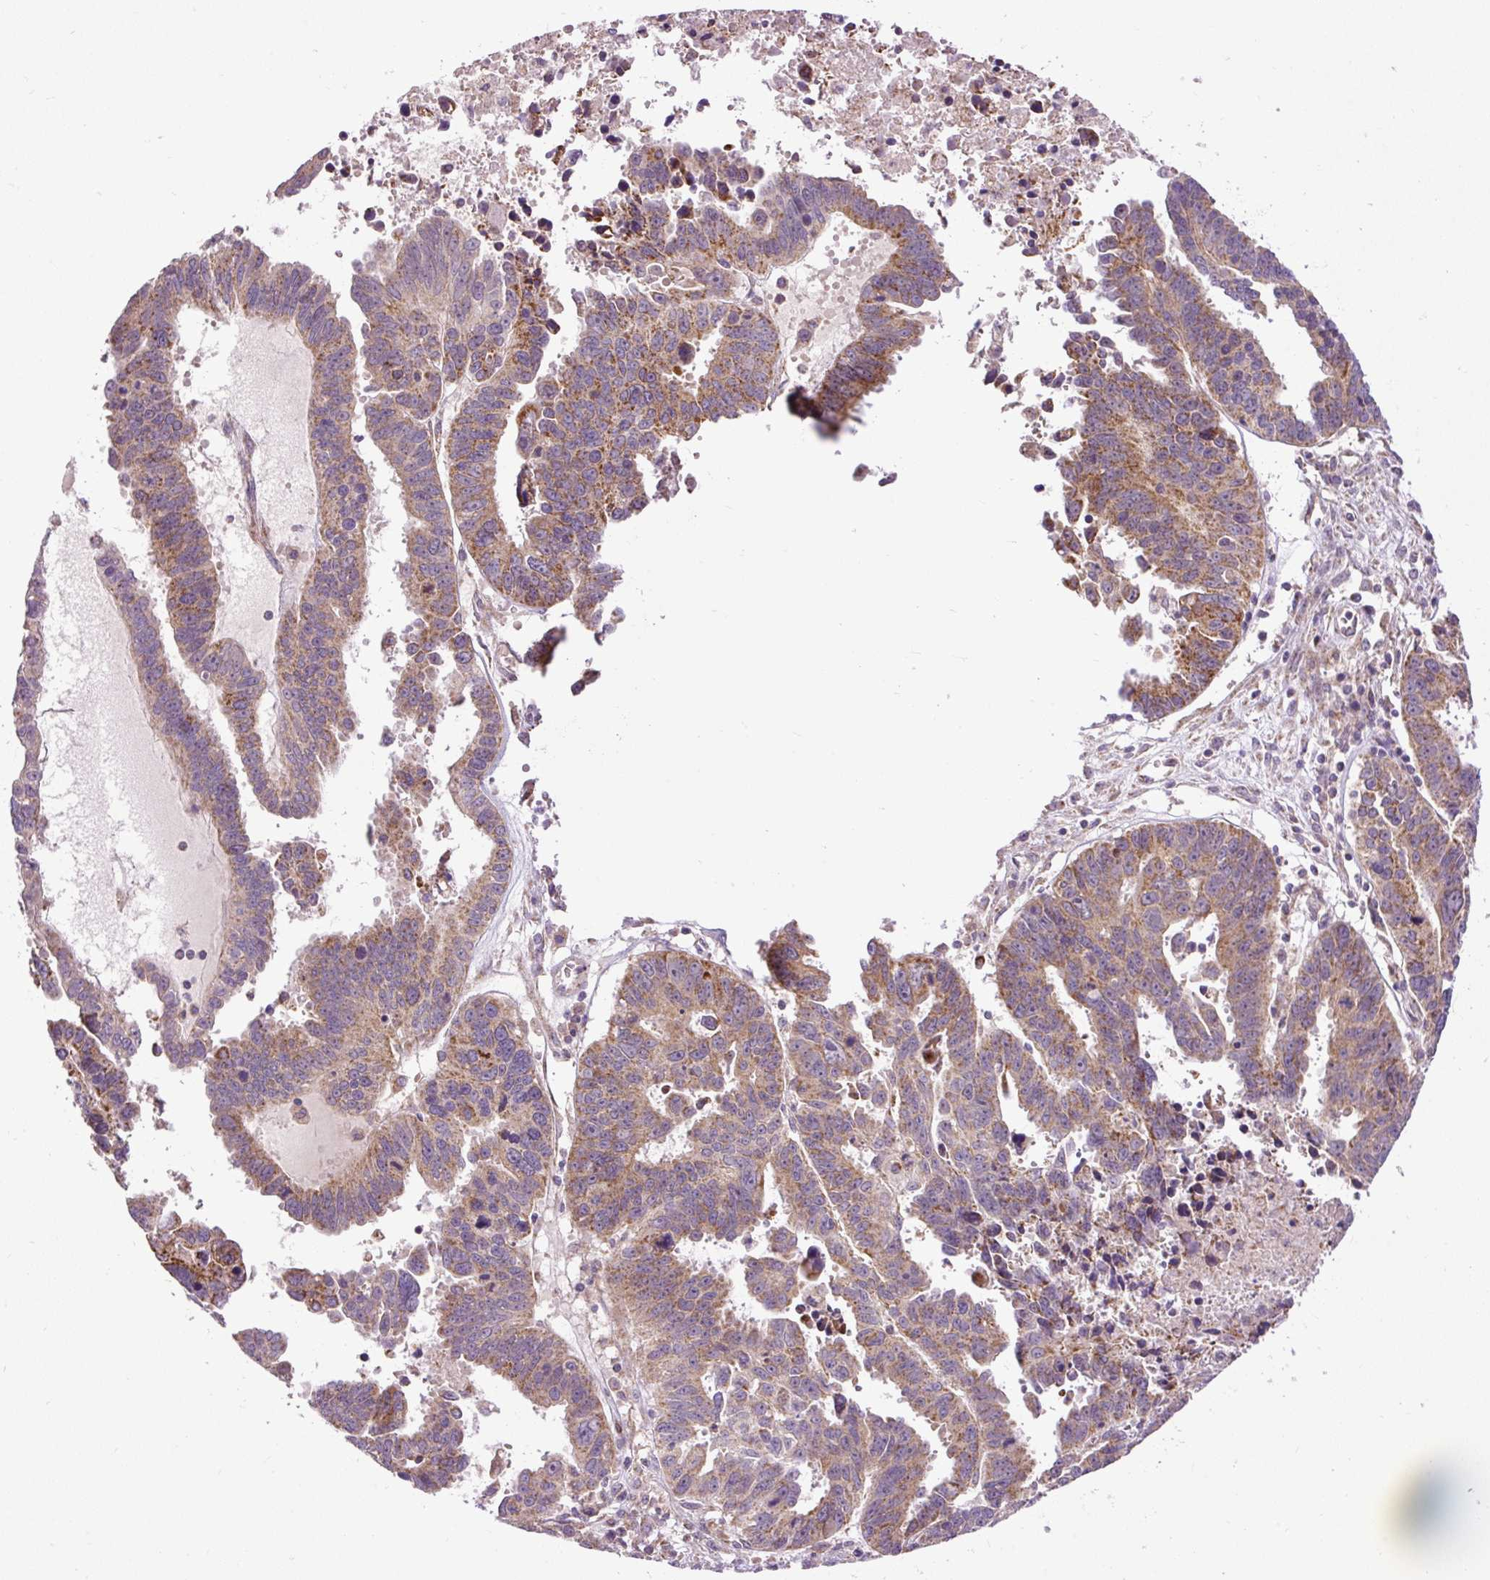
{"staining": {"intensity": "moderate", "quantity": ">75%", "location": "cytoplasmic/membranous"}, "tissue": "ovarian cancer", "cell_type": "Tumor cells", "image_type": "cancer", "snomed": [{"axis": "morphology", "description": "Carcinoma, endometroid"}, {"axis": "morphology", "description": "Cystadenocarcinoma, serous, NOS"}, {"axis": "topography", "description": "Ovary"}], "caption": "IHC (DAB) staining of endometroid carcinoma (ovarian) shows moderate cytoplasmic/membranous protein positivity in about >75% of tumor cells.", "gene": "TM2D3", "patient": {"sex": "female", "age": 45}}